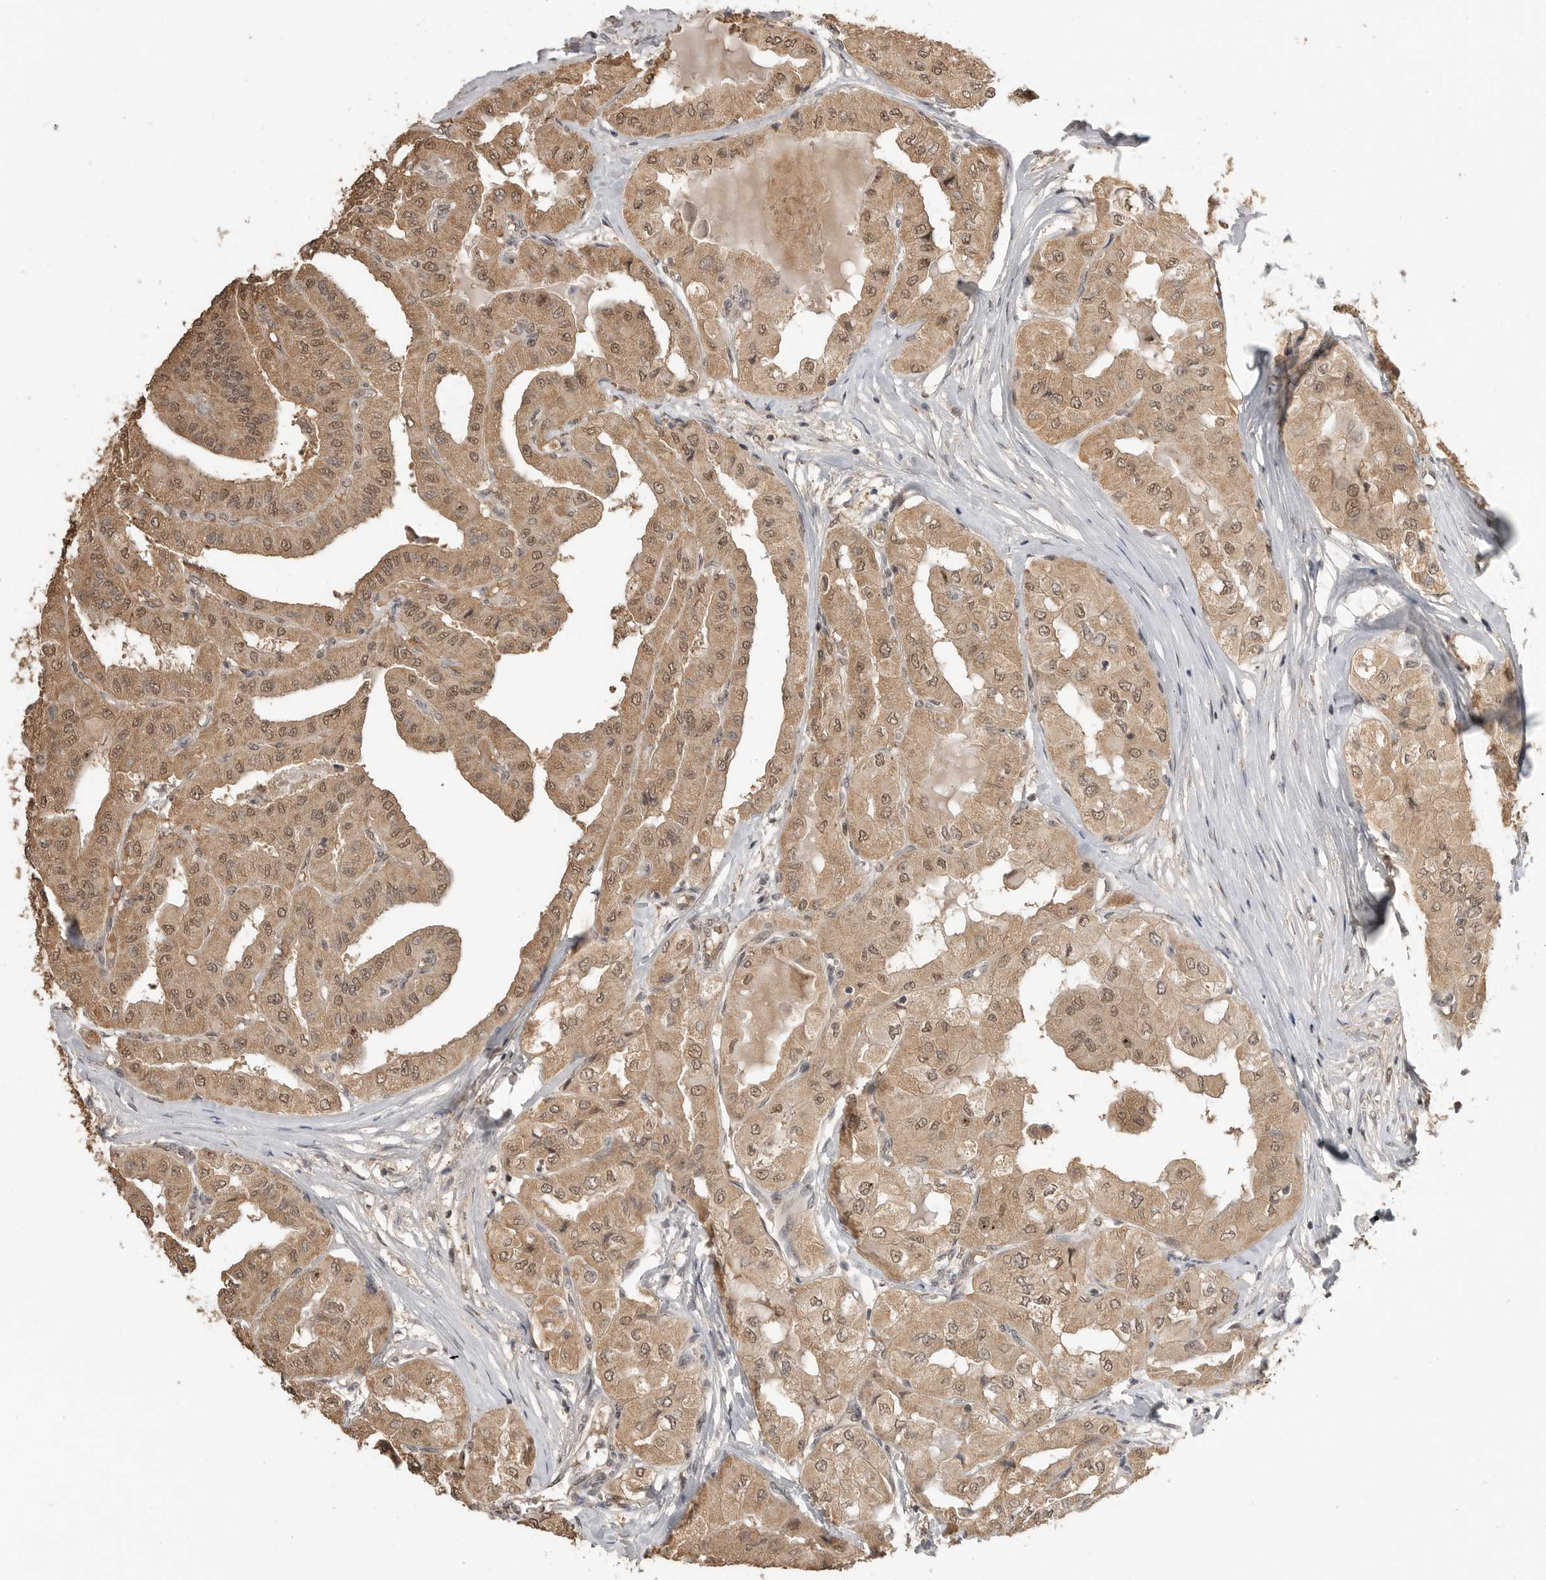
{"staining": {"intensity": "moderate", "quantity": ">75%", "location": "cytoplasmic/membranous,nuclear"}, "tissue": "thyroid cancer", "cell_type": "Tumor cells", "image_type": "cancer", "snomed": [{"axis": "morphology", "description": "Papillary adenocarcinoma, NOS"}, {"axis": "topography", "description": "Thyroid gland"}], "caption": "This image reveals thyroid cancer (papillary adenocarcinoma) stained with immunohistochemistry to label a protein in brown. The cytoplasmic/membranous and nuclear of tumor cells show moderate positivity for the protein. Nuclei are counter-stained blue.", "gene": "ASPSCR1", "patient": {"sex": "female", "age": 59}}